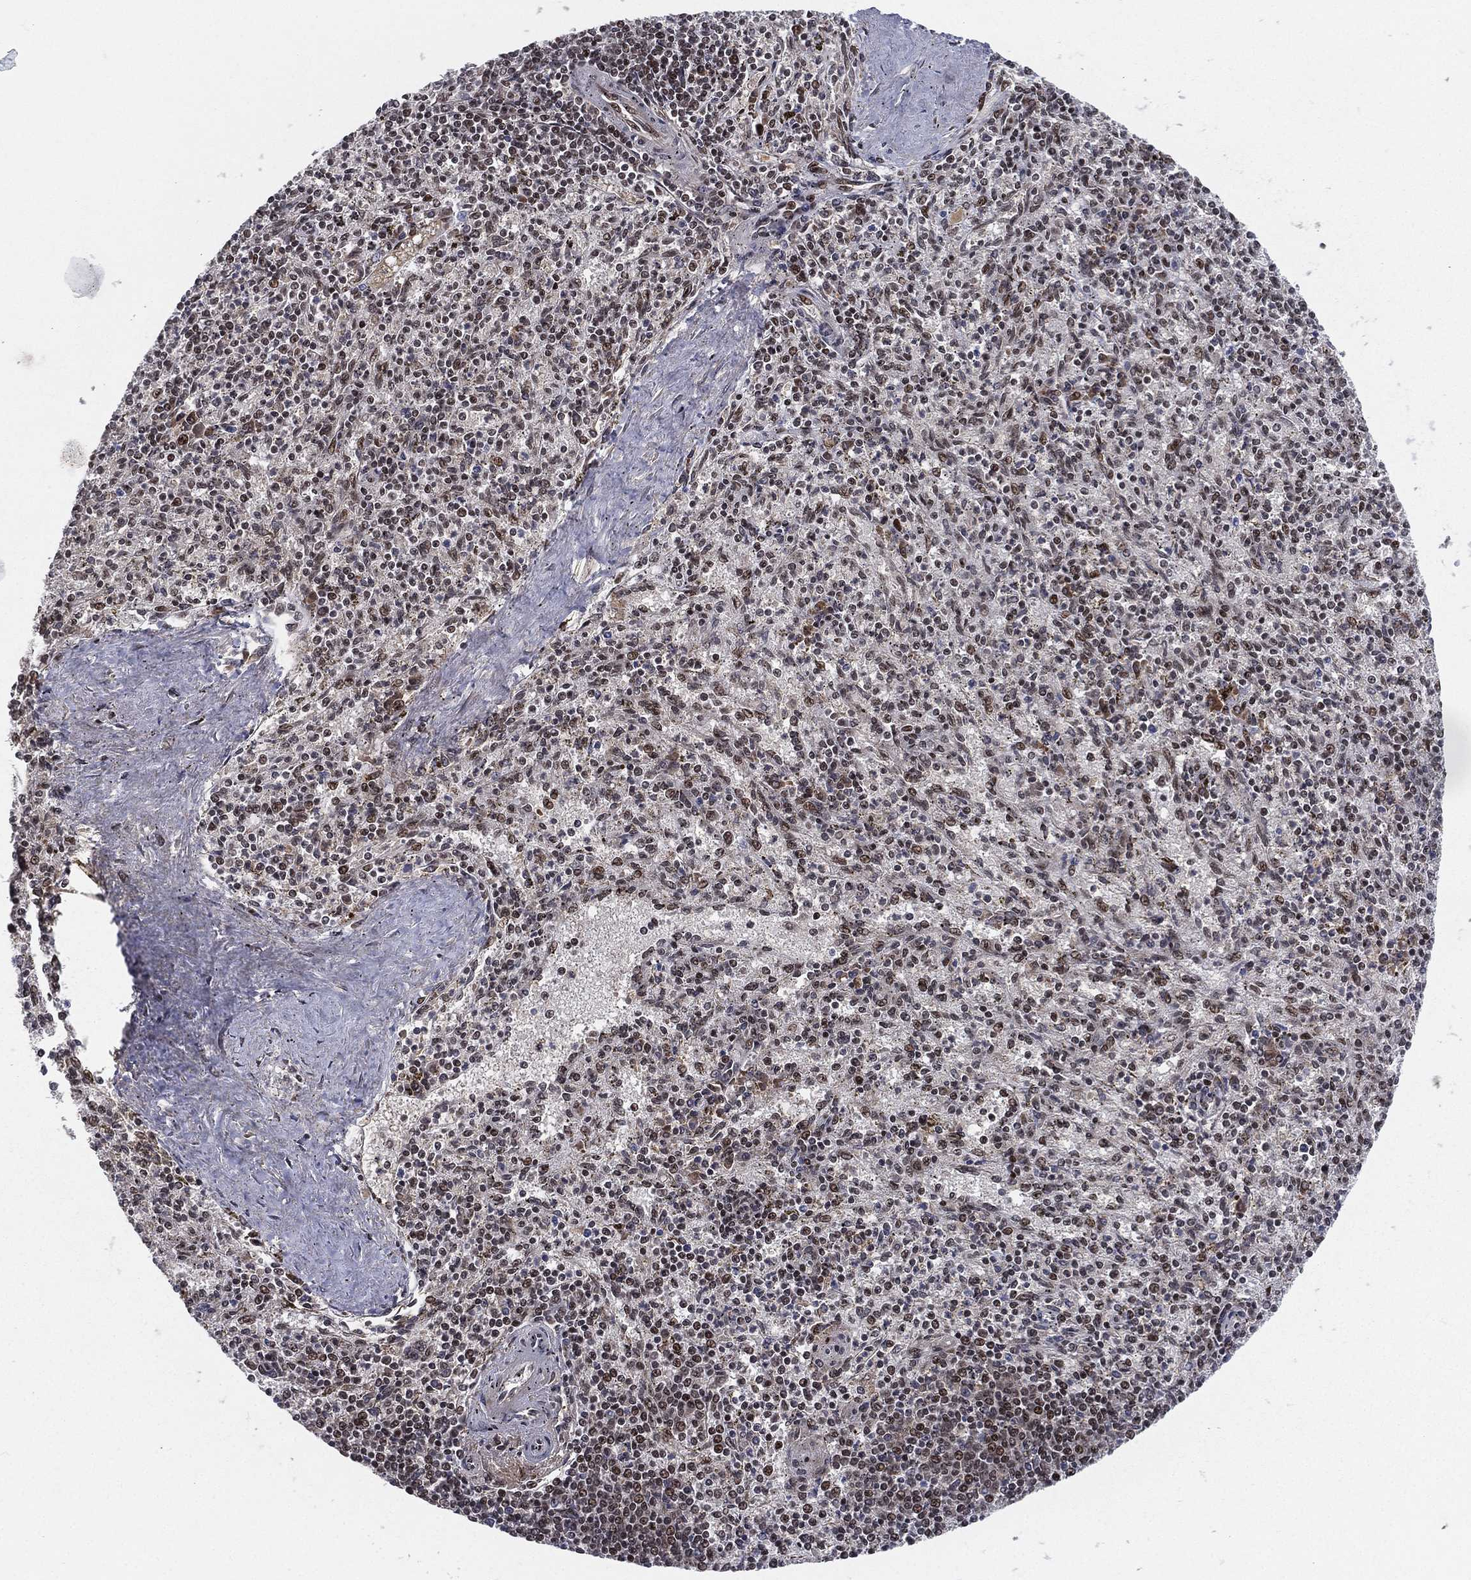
{"staining": {"intensity": "moderate", "quantity": "25%-75%", "location": "nuclear"}, "tissue": "spleen", "cell_type": "Cells in red pulp", "image_type": "normal", "snomed": [{"axis": "morphology", "description": "Normal tissue, NOS"}, {"axis": "topography", "description": "Spleen"}], "caption": "Protein expression analysis of unremarkable human spleen reveals moderate nuclear staining in about 25%-75% of cells in red pulp. (DAB (3,3'-diaminobenzidine) = brown stain, brightfield microscopy at high magnification).", "gene": "RTF1", "patient": {"sex": "female", "age": 37}}